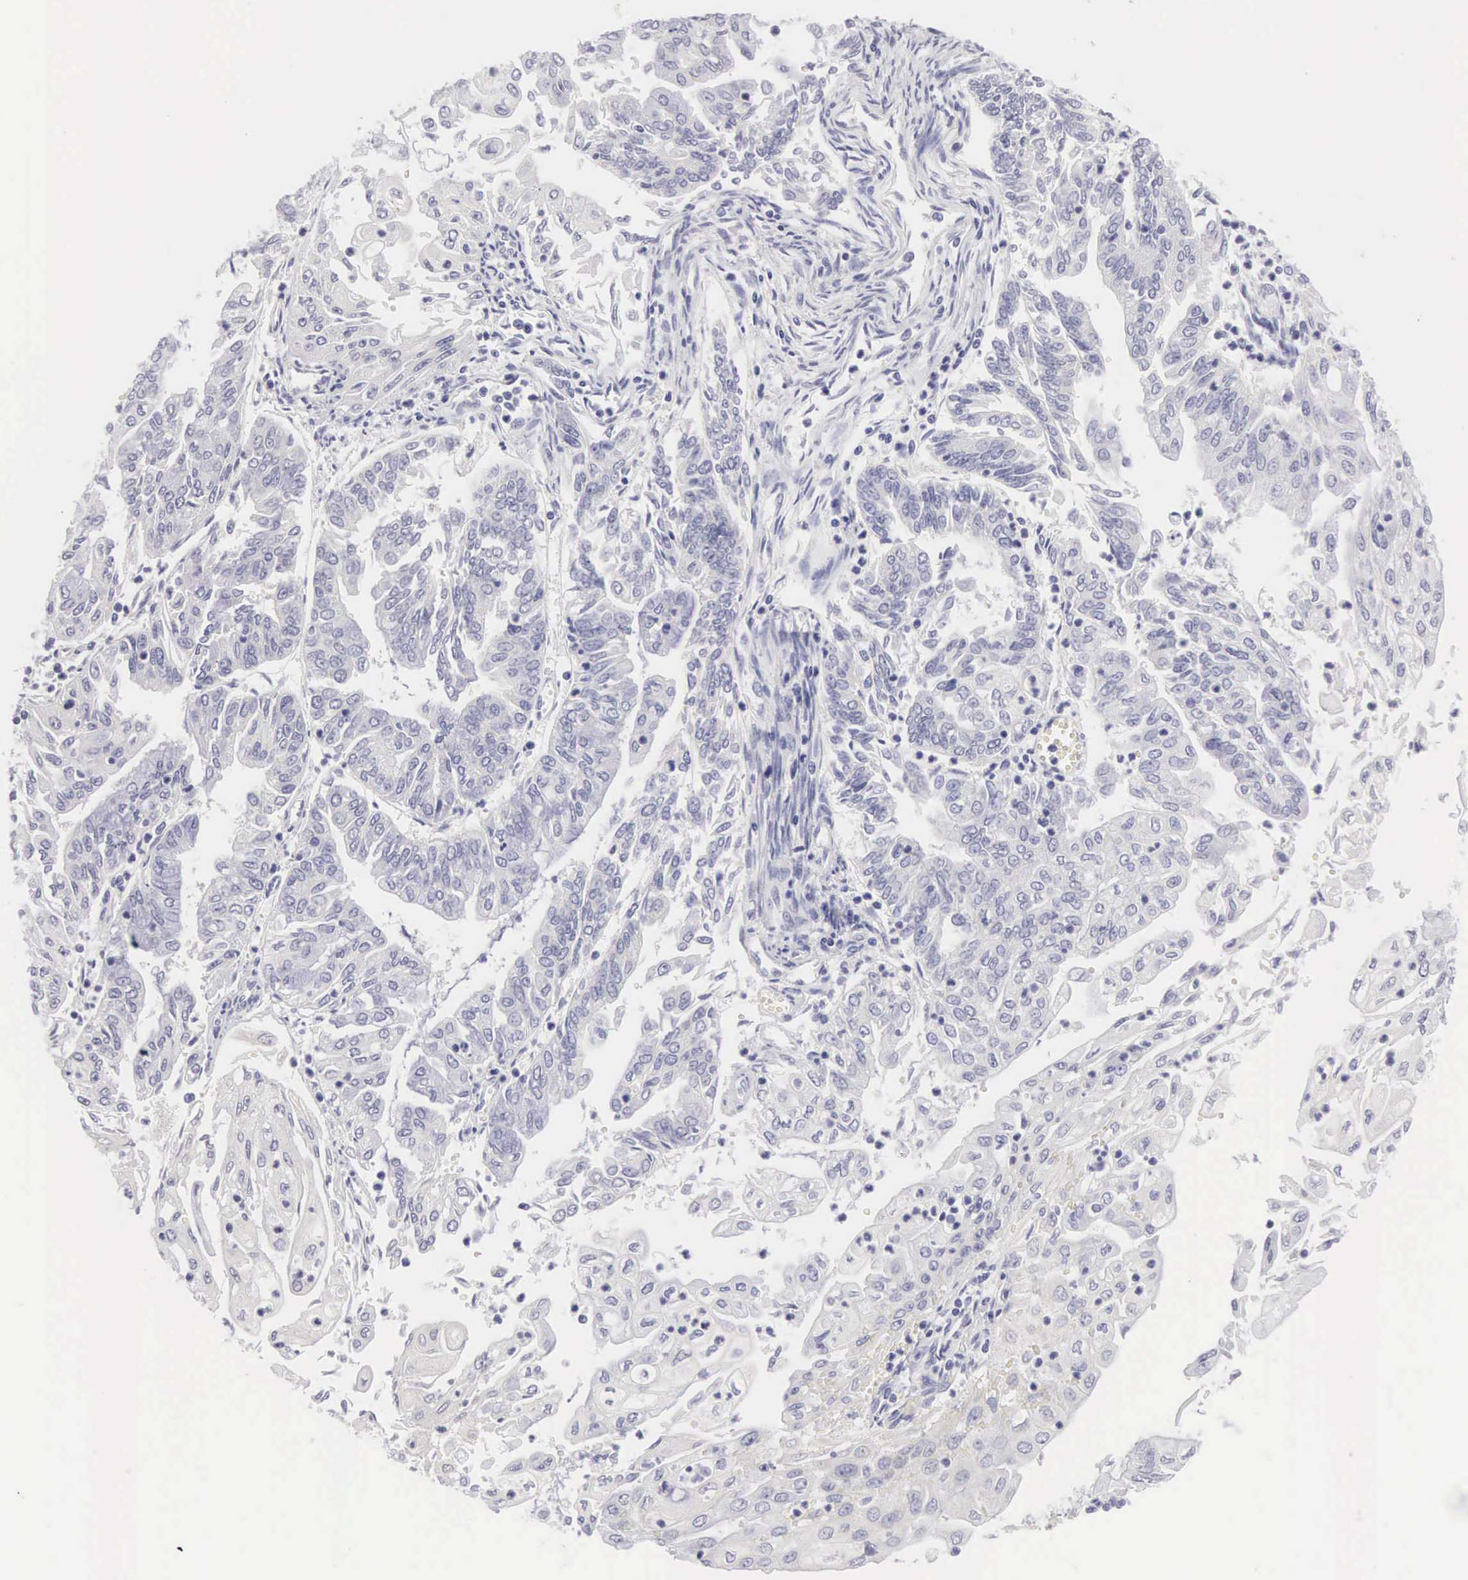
{"staining": {"intensity": "negative", "quantity": "none", "location": "none"}, "tissue": "endometrial cancer", "cell_type": "Tumor cells", "image_type": "cancer", "snomed": [{"axis": "morphology", "description": "Adenocarcinoma, NOS"}, {"axis": "topography", "description": "Endometrium"}], "caption": "An image of human endometrial adenocarcinoma is negative for staining in tumor cells.", "gene": "SLITRK4", "patient": {"sex": "female", "age": 75}}